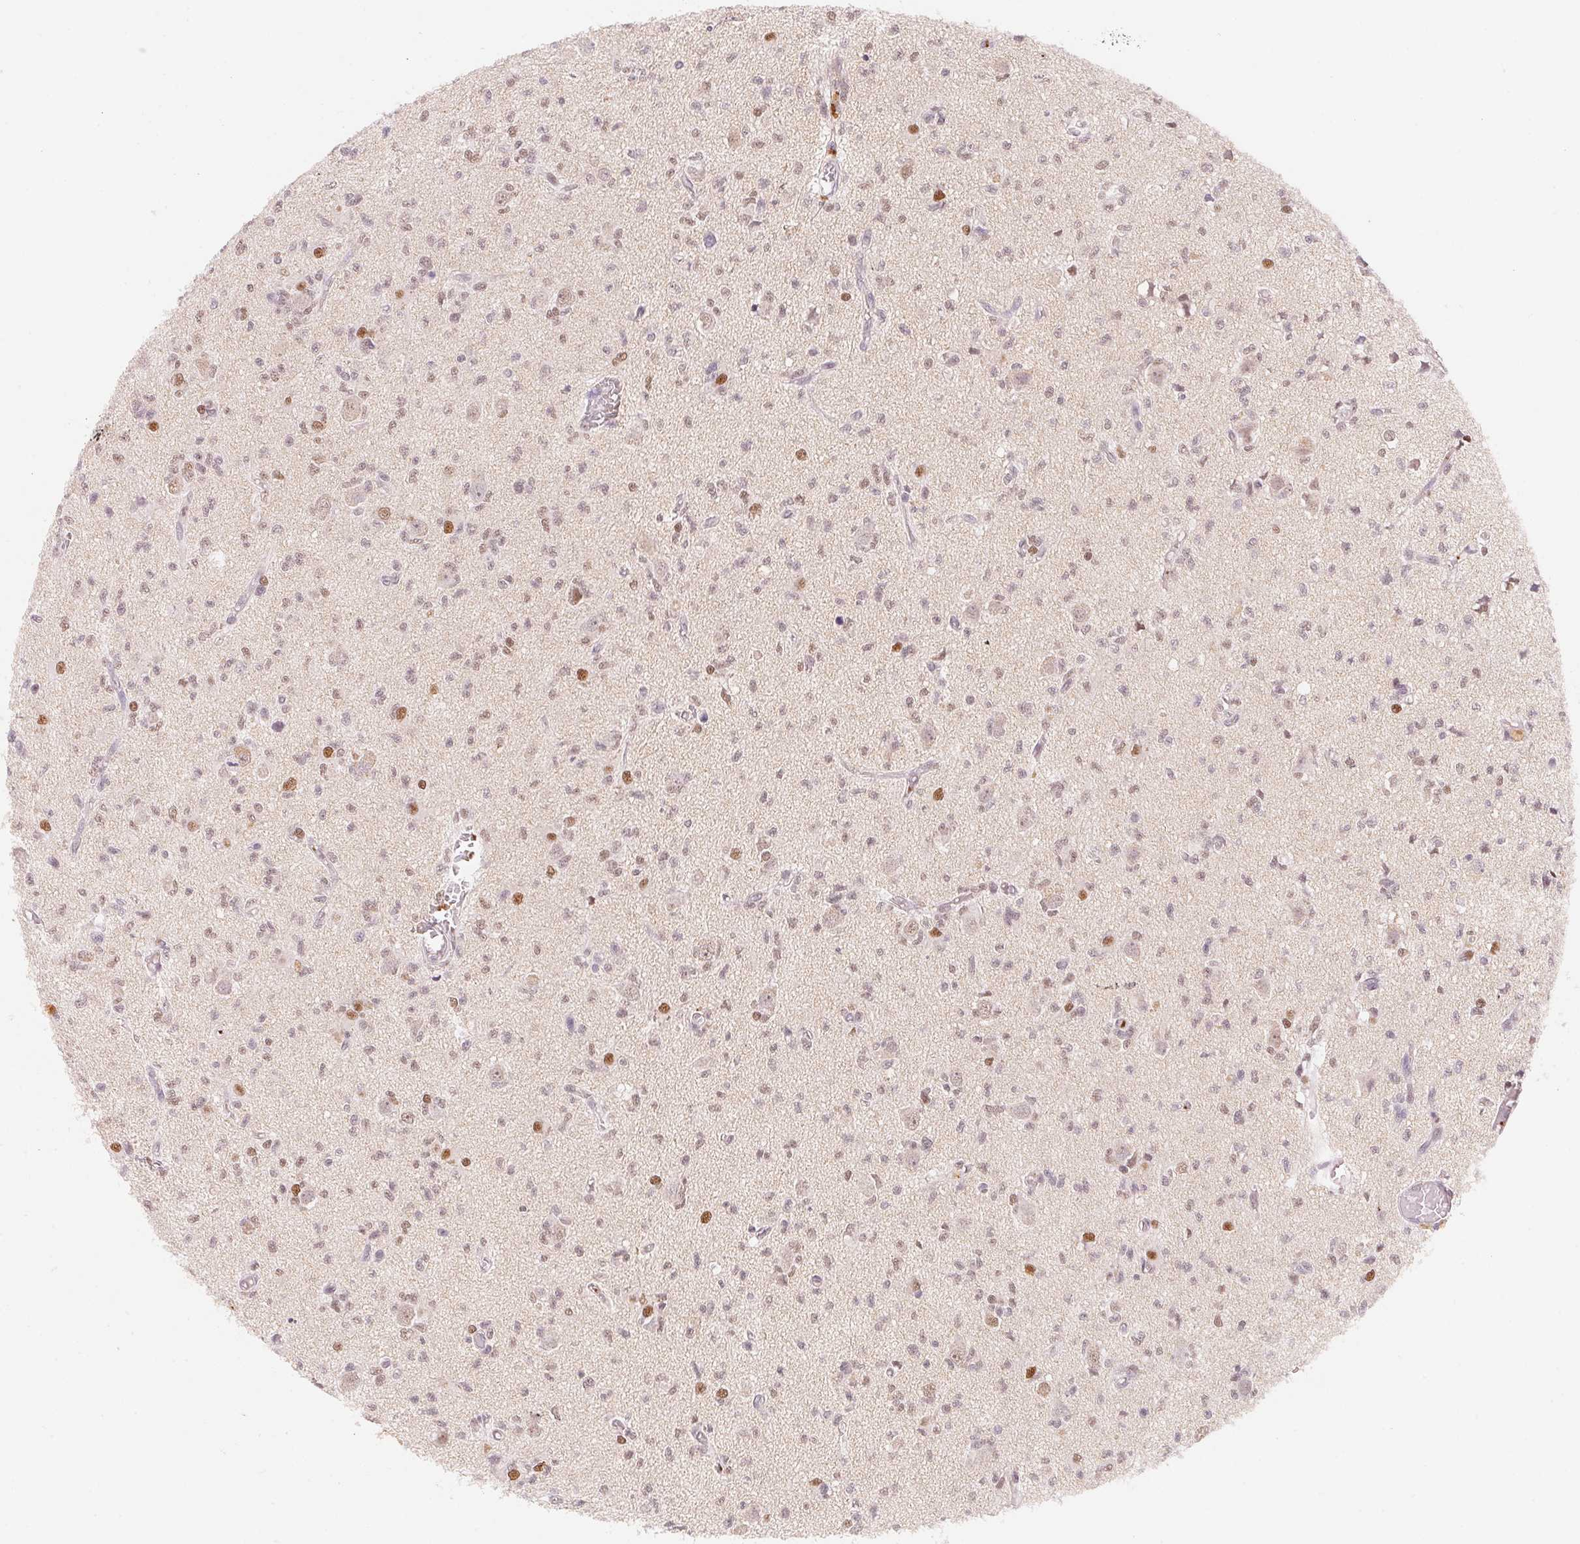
{"staining": {"intensity": "moderate", "quantity": "<25%", "location": "nuclear"}, "tissue": "glioma", "cell_type": "Tumor cells", "image_type": "cancer", "snomed": [{"axis": "morphology", "description": "Glioma, malignant, Low grade"}, {"axis": "topography", "description": "Brain"}], "caption": "Glioma stained for a protein reveals moderate nuclear positivity in tumor cells.", "gene": "ARHGAP22", "patient": {"sex": "male", "age": 64}}